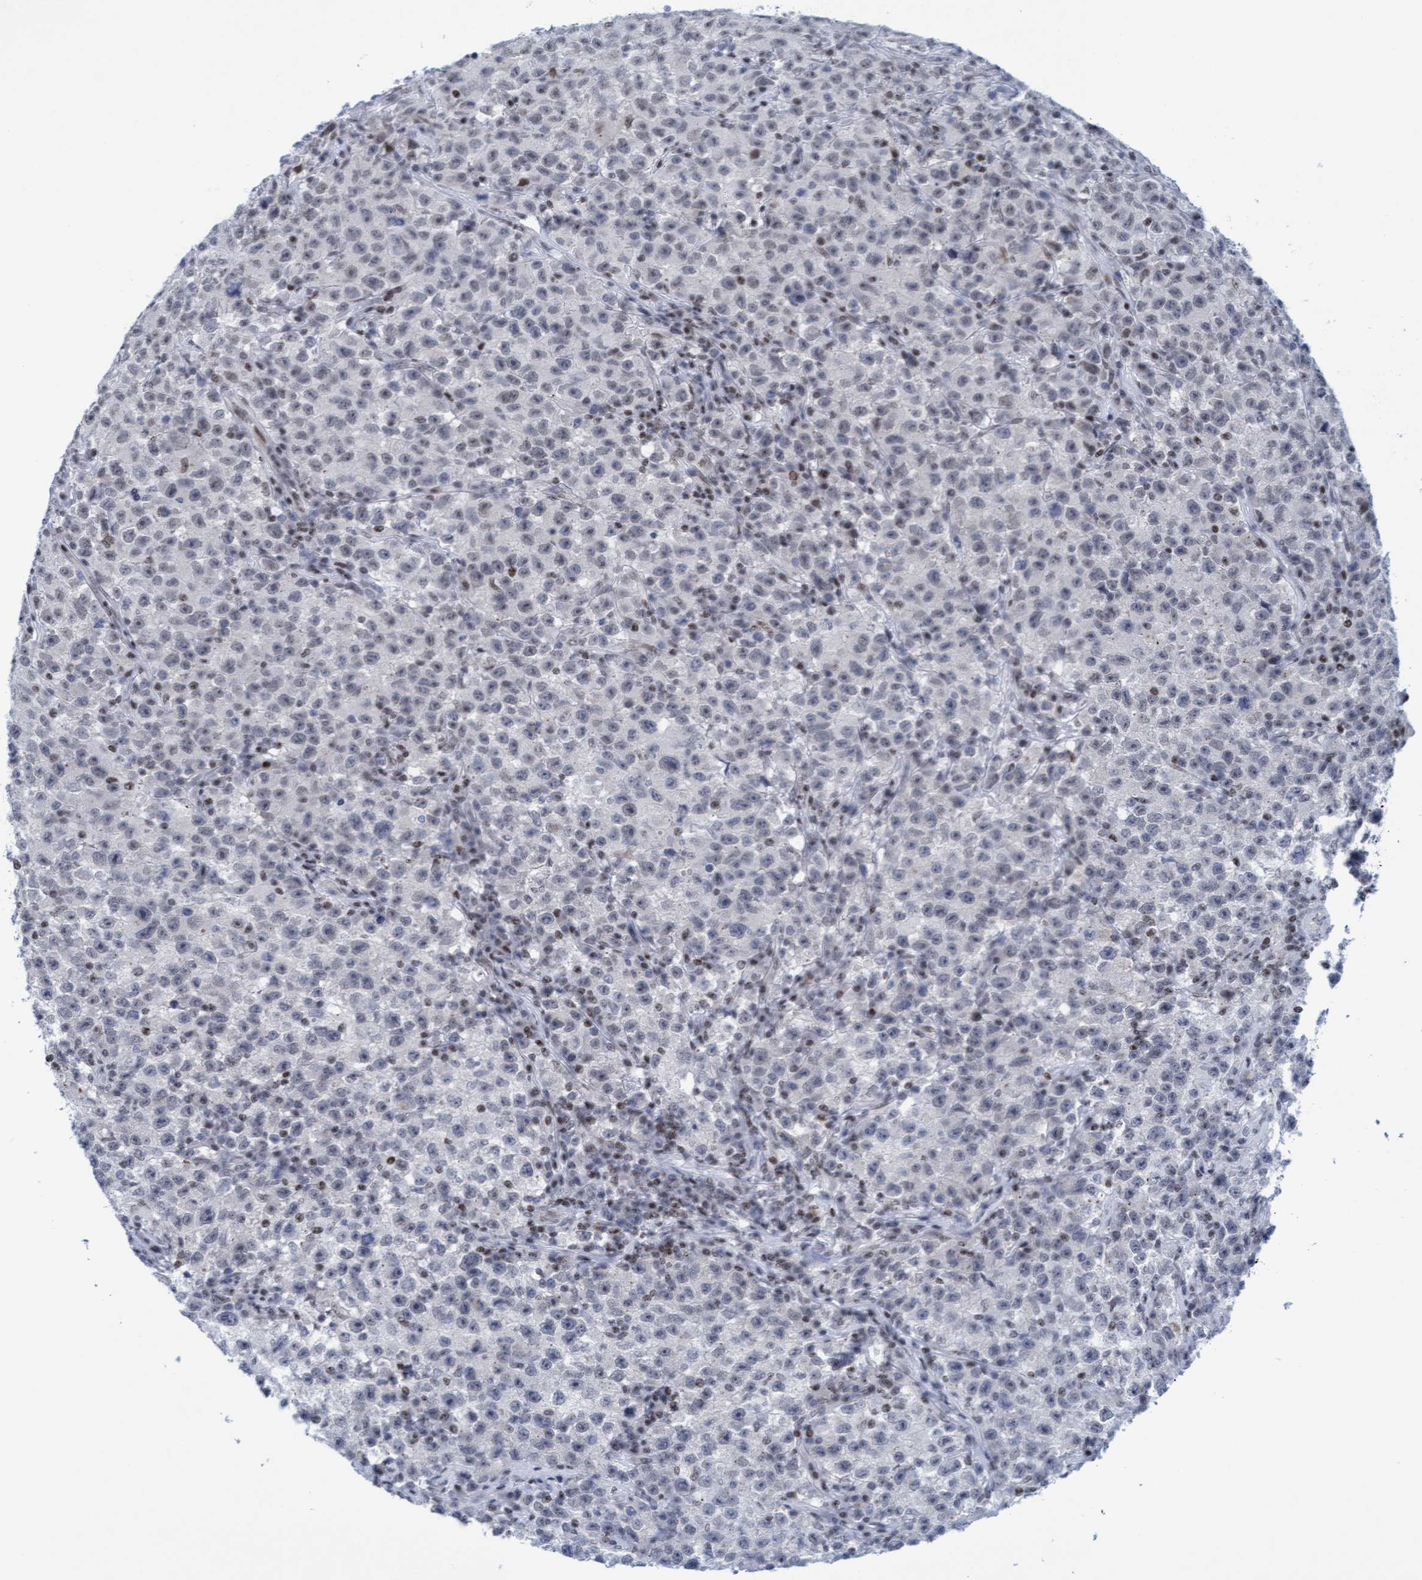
{"staining": {"intensity": "negative", "quantity": "none", "location": "none"}, "tissue": "testis cancer", "cell_type": "Tumor cells", "image_type": "cancer", "snomed": [{"axis": "morphology", "description": "Seminoma, NOS"}, {"axis": "topography", "description": "Testis"}], "caption": "Immunohistochemistry of human testis cancer demonstrates no staining in tumor cells.", "gene": "GLRX2", "patient": {"sex": "male", "age": 22}}